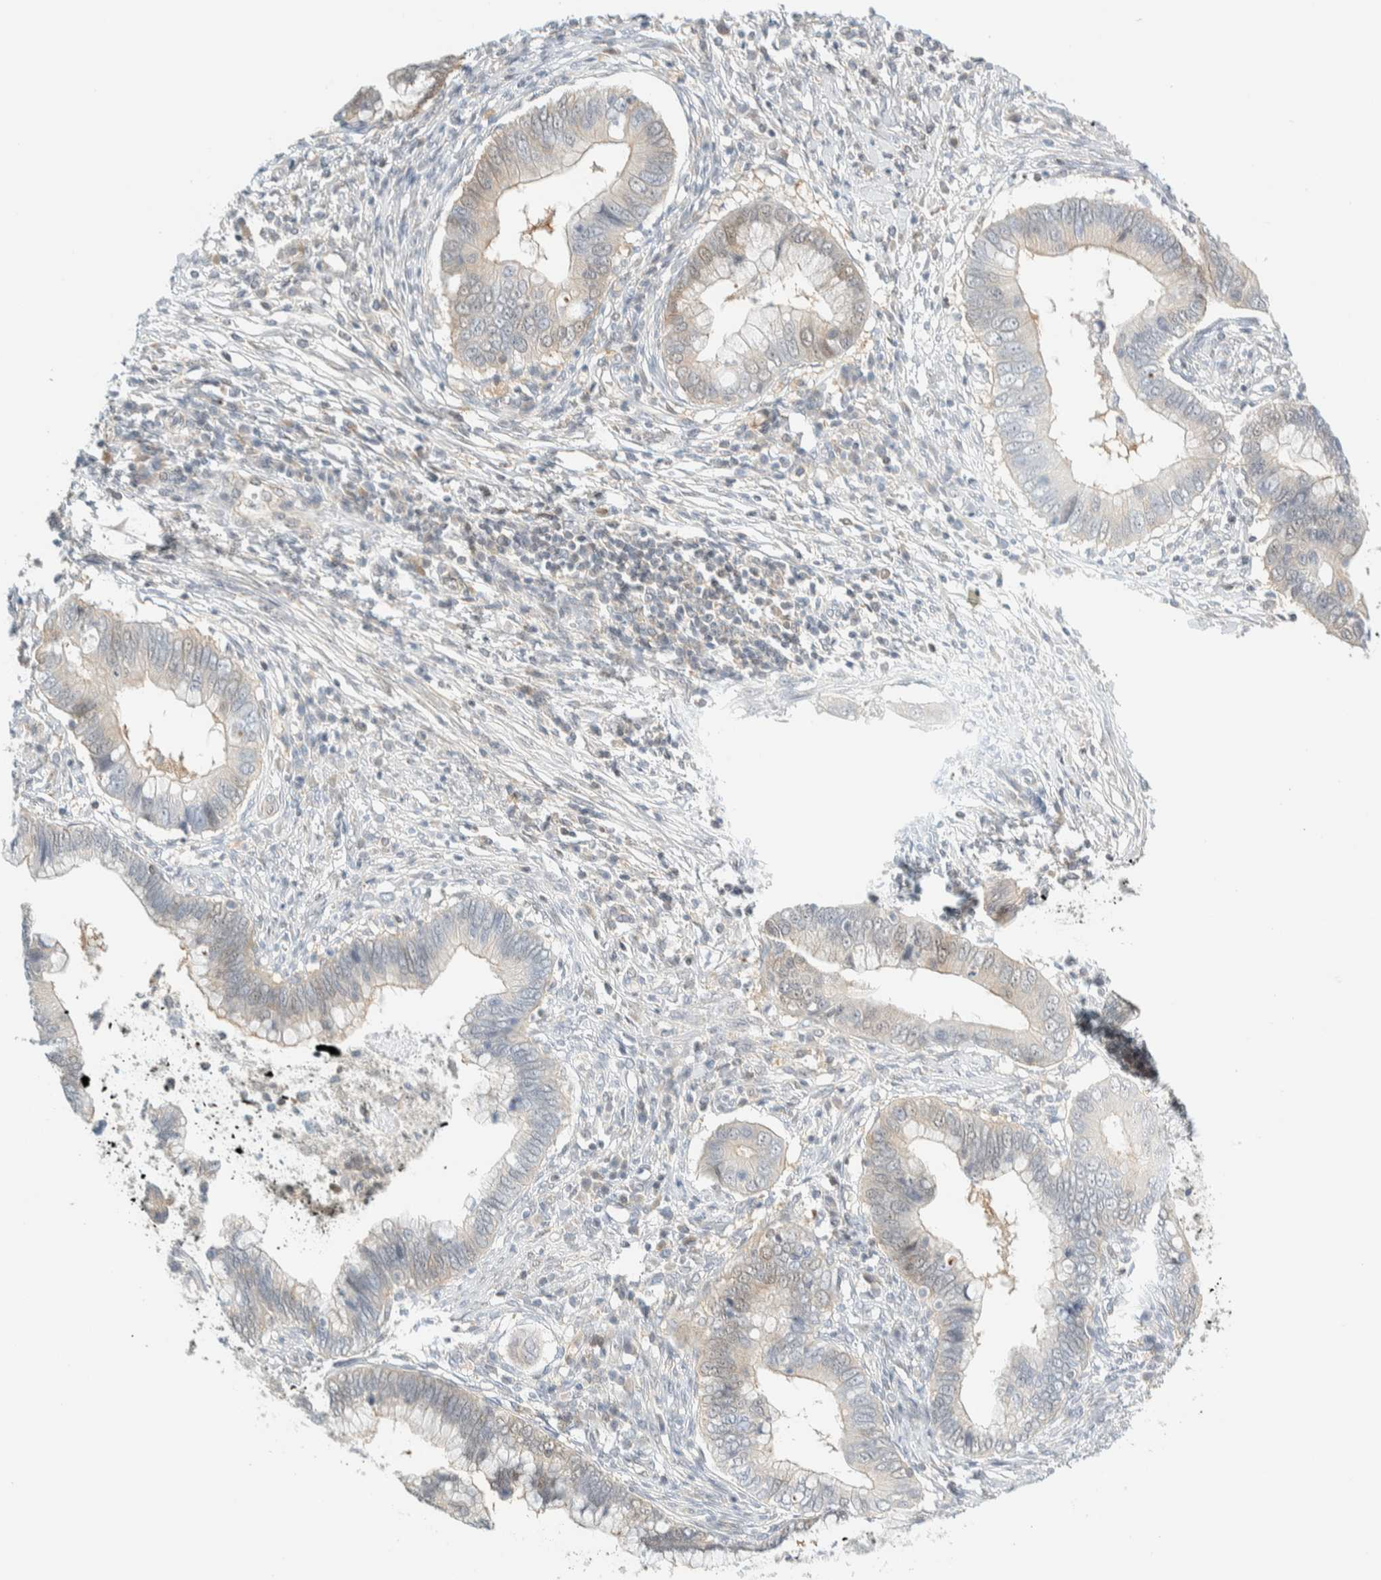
{"staining": {"intensity": "weak", "quantity": "<25%", "location": "cytoplasmic/membranous"}, "tissue": "cervical cancer", "cell_type": "Tumor cells", "image_type": "cancer", "snomed": [{"axis": "morphology", "description": "Adenocarcinoma, NOS"}, {"axis": "topography", "description": "Cervix"}], "caption": "Tumor cells show no significant protein positivity in adenocarcinoma (cervical).", "gene": "PCYT2", "patient": {"sex": "female", "age": 44}}